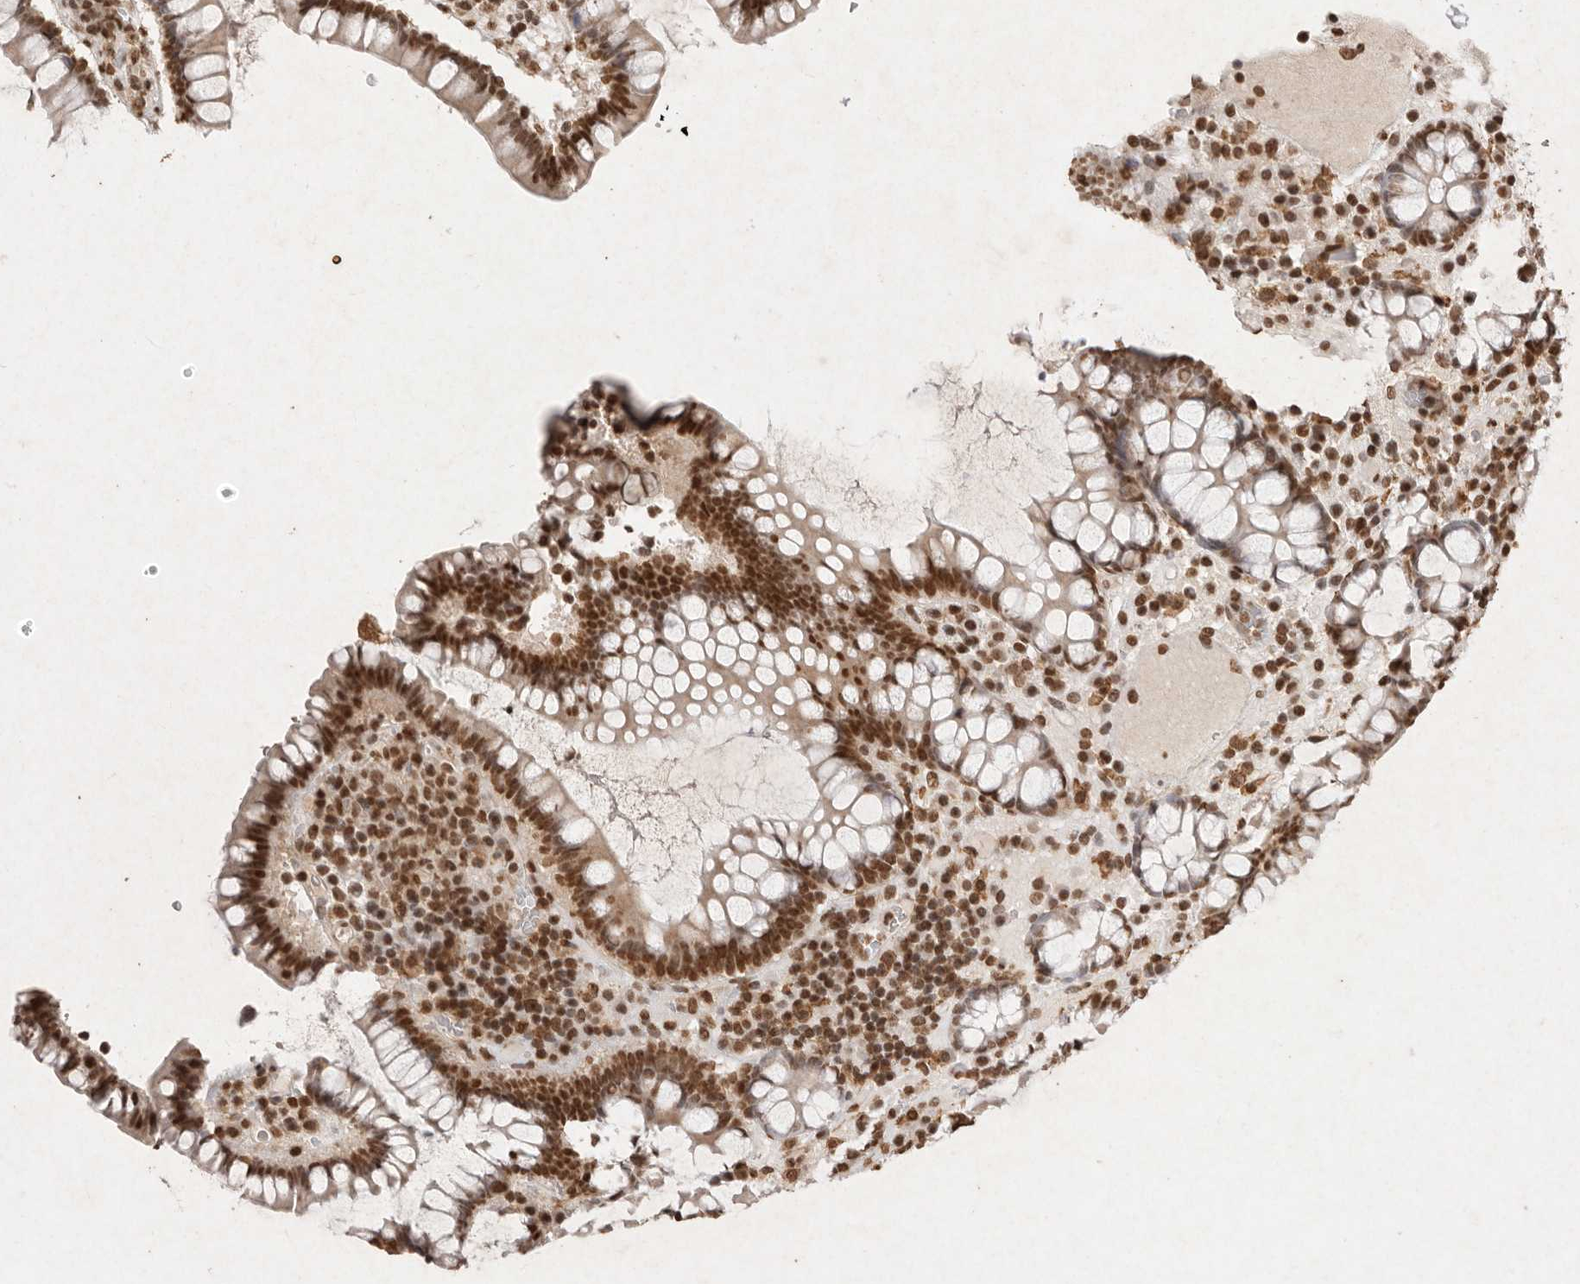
{"staining": {"intensity": "strong", "quantity": ">75%", "location": "nuclear"}, "tissue": "colon", "cell_type": "Endothelial cells", "image_type": "normal", "snomed": [{"axis": "morphology", "description": "Normal tissue, NOS"}, {"axis": "topography", "description": "Colon"}], "caption": "Immunohistochemistry photomicrograph of normal human colon stained for a protein (brown), which shows high levels of strong nuclear positivity in about >75% of endothelial cells.", "gene": "NKX3", "patient": {"sex": "female", "age": 79}}